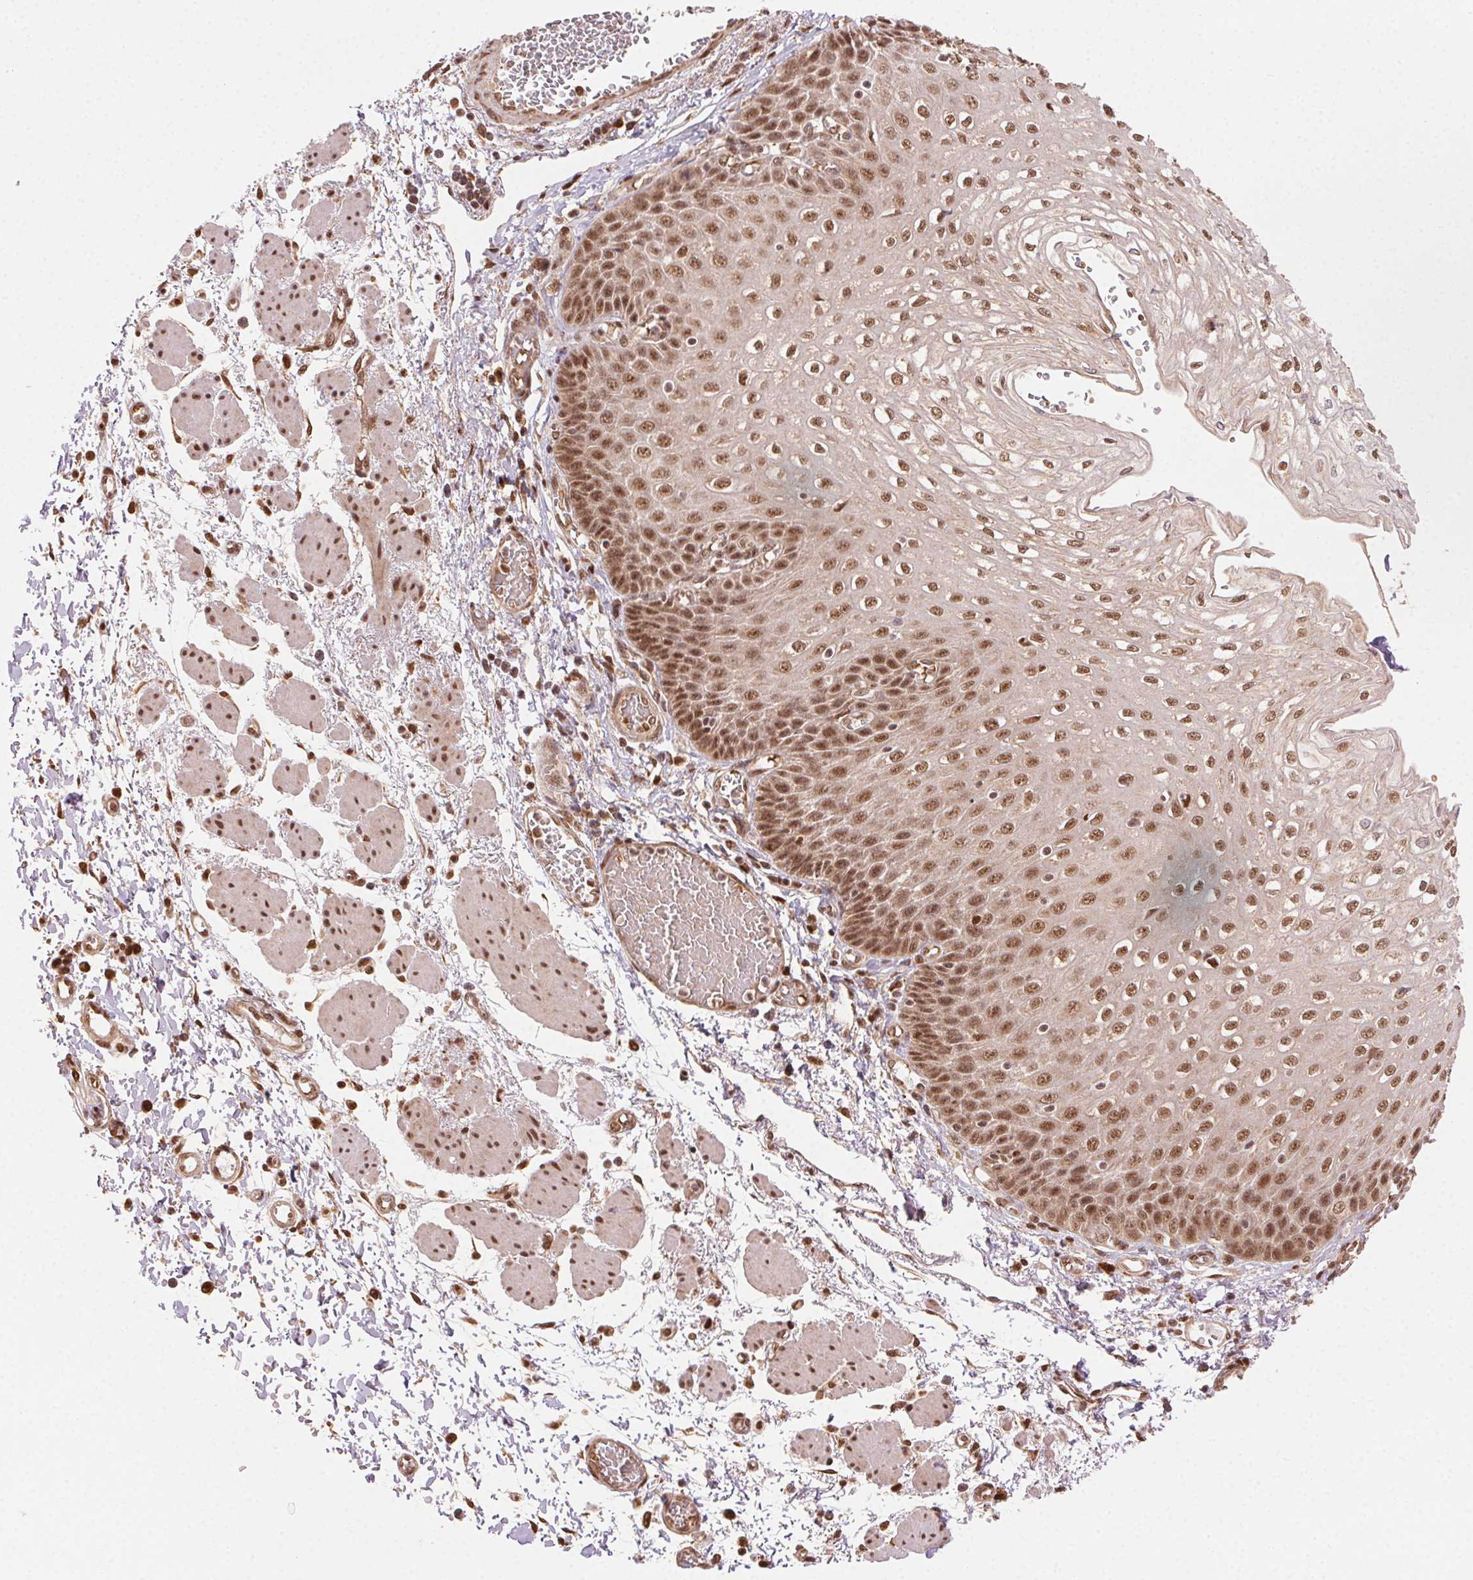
{"staining": {"intensity": "moderate", "quantity": ">75%", "location": "nuclear"}, "tissue": "esophagus", "cell_type": "Squamous epithelial cells", "image_type": "normal", "snomed": [{"axis": "morphology", "description": "Normal tissue, NOS"}, {"axis": "morphology", "description": "Adenocarcinoma, NOS"}, {"axis": "topography", "description": "Esophagus"}], "caption": "The immunohistochemical stain highlights moderate nuclear positivity in squamous epithelial cells of unremarkable esophagus. The staining is performed using DAB brown chromogen to label protein expression. The nuclei are counter-stained blue using hematoxylin.", "gene": "TREML4", "patient": {"sex": "male", "age": 81}}